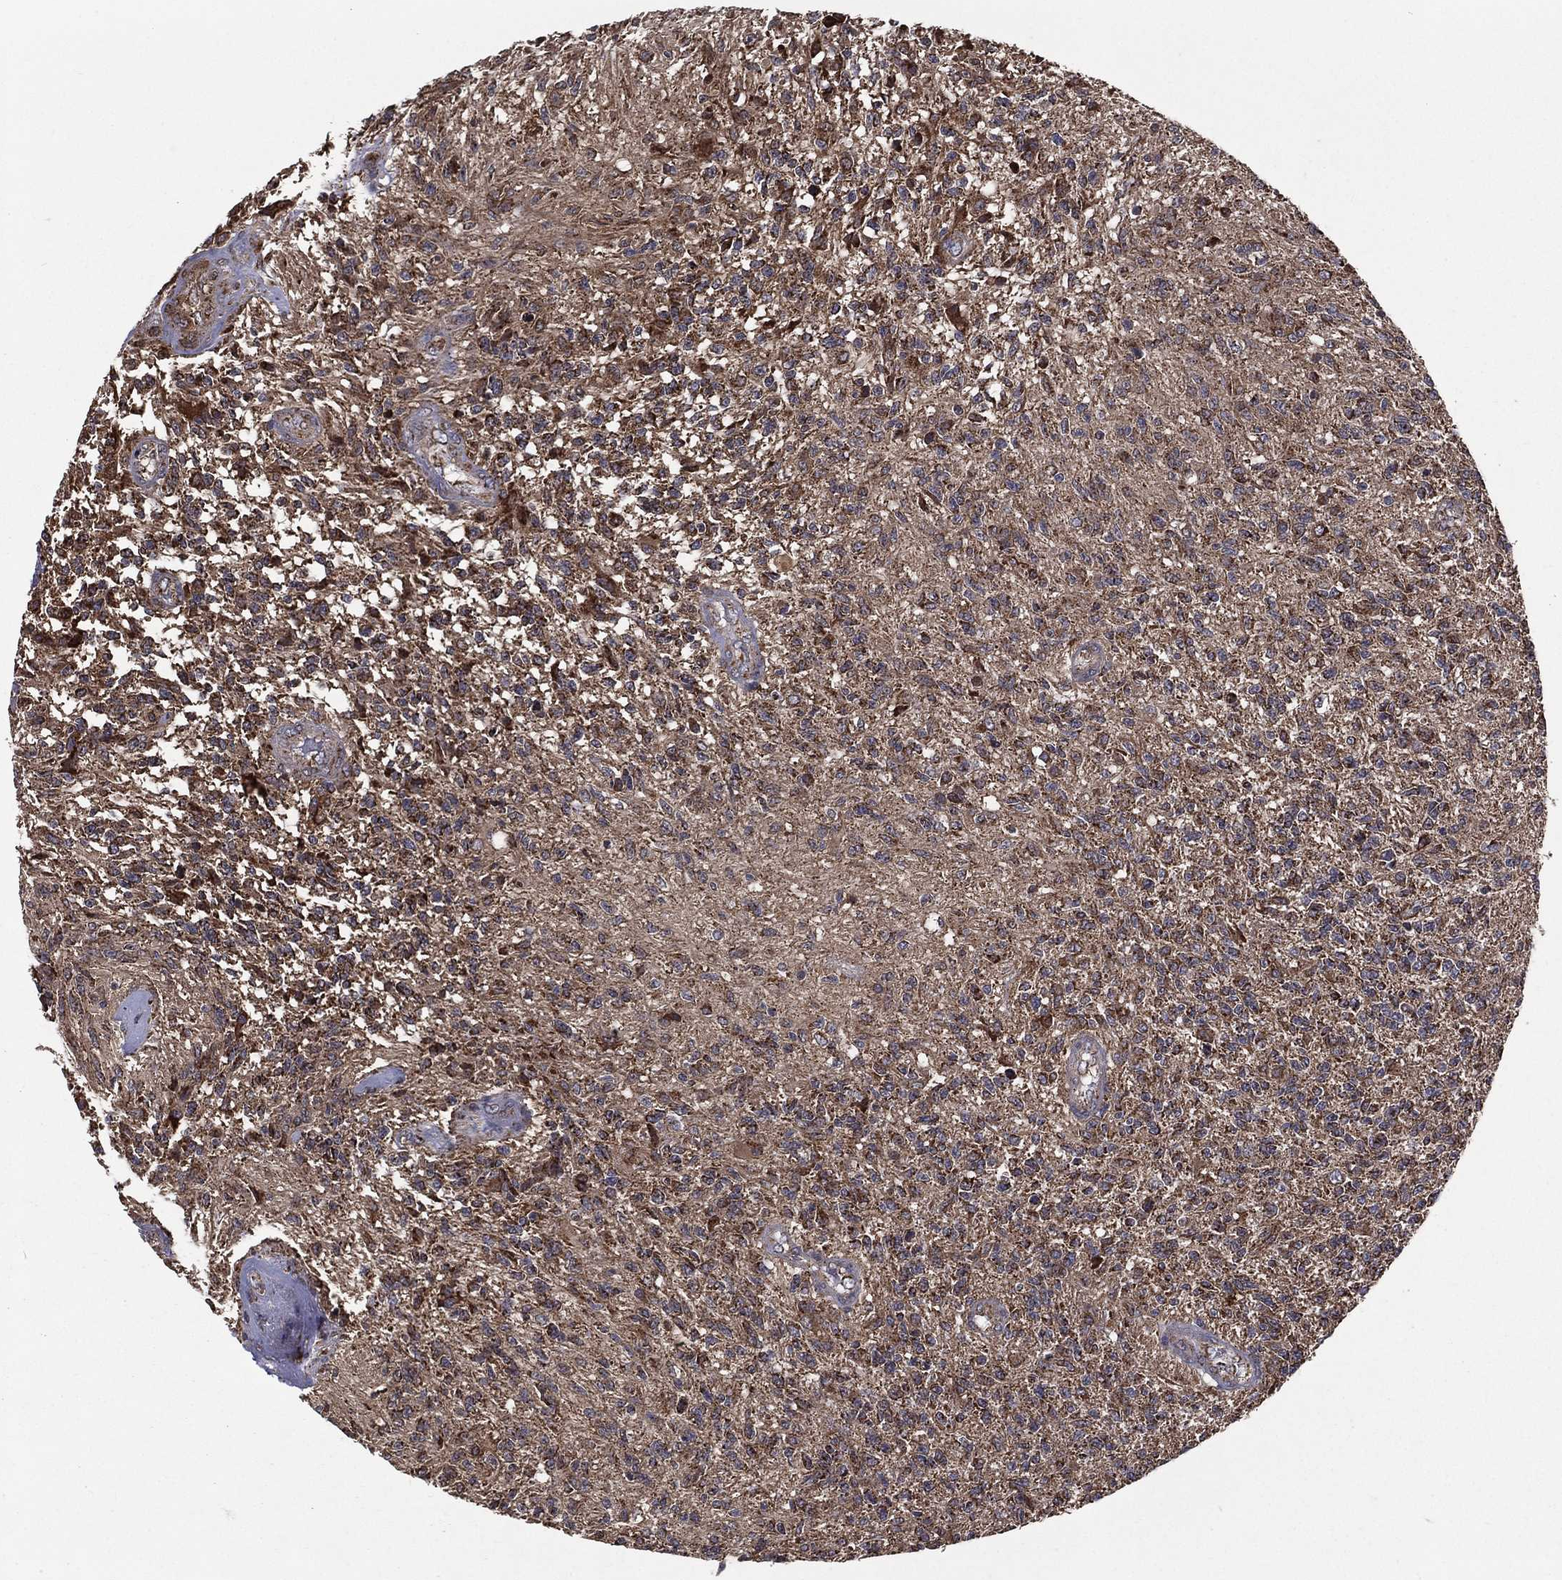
{"staining": {"intensity": "moderate", "quantity": "<25%", "location": "cytoplasmic/membranous"}, "tissue": "glioma", "cell_type": "Tumor cells", "image_type": "cancer", "snomed": [{"axis": "morphology", "description": "Glioma, malignant, High grade"}, {"axis": "topography", "description": "Brain"}], "caption": "Immunohistochemistry micrograph of malignant glioma (high-grade) stained for a protein (brown), which demonstrates low levels of moderate cytoplasmic/membranous staining in about <25% of tumor cells.", "gene": "RIGI", "patient": {"sex": "male", "age": 56}}